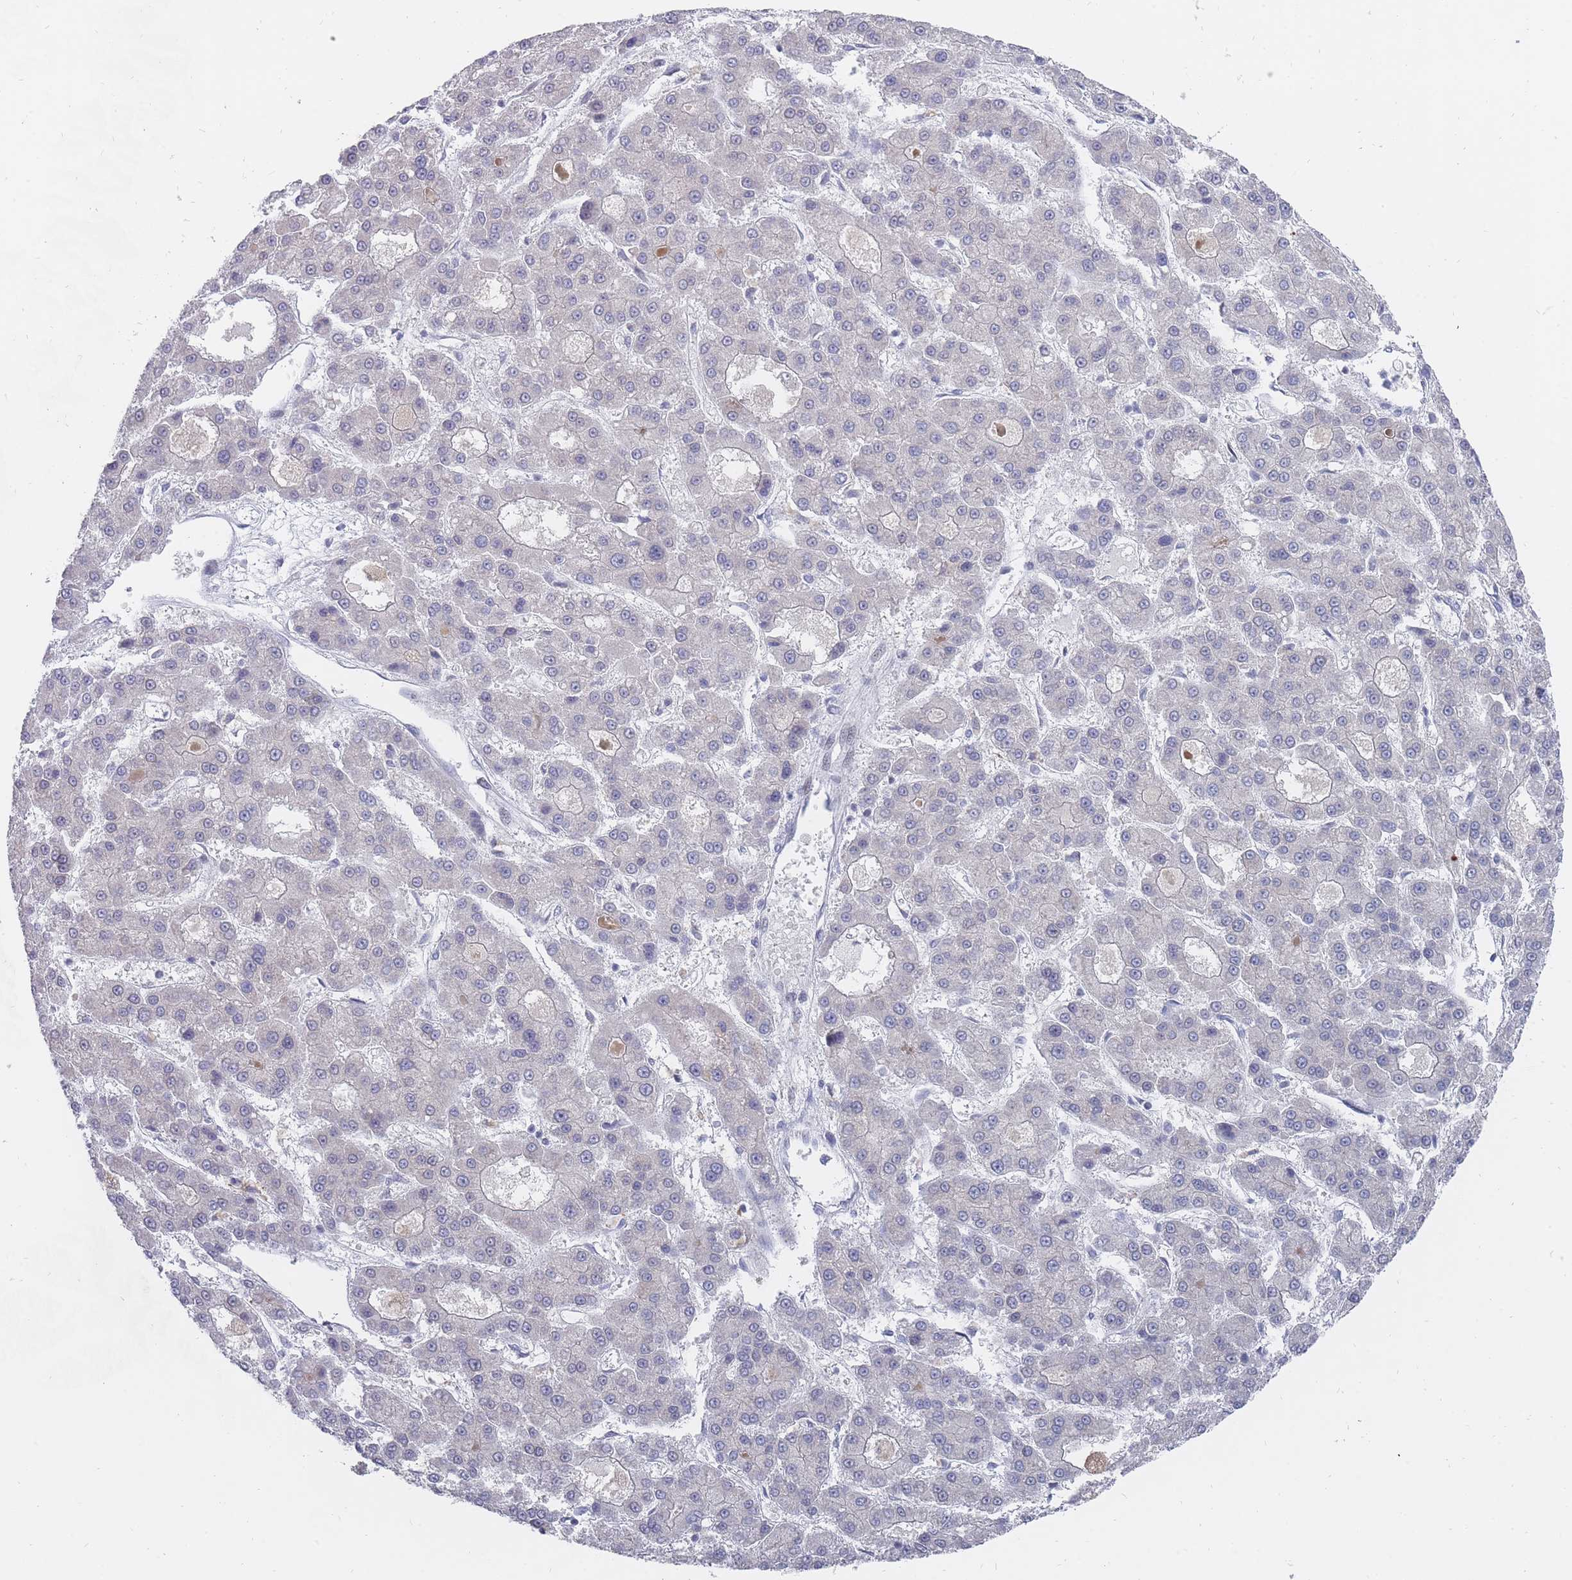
{"staining": {"intensity": "weak", "quantity": "<25%", "location": "cytoplasmic/membranous"}, "tissue": "liver cancer", "cell_type": "Tumor cells", "image_type": "cancer", "snomed": [{"axis": "morphology", "description": "Carcinoma, Hepatocellular, NOS"}, {"axis": "topography", "description": "Liver"}], "caption": "This is an immunohistochemistry (IHC) photomicrograph of liver cancer (hepatocellular carcinoma). There is no expression in tumor cells.", "gene": "GINS1", "patient": {"sex": "male", "age": 70}}